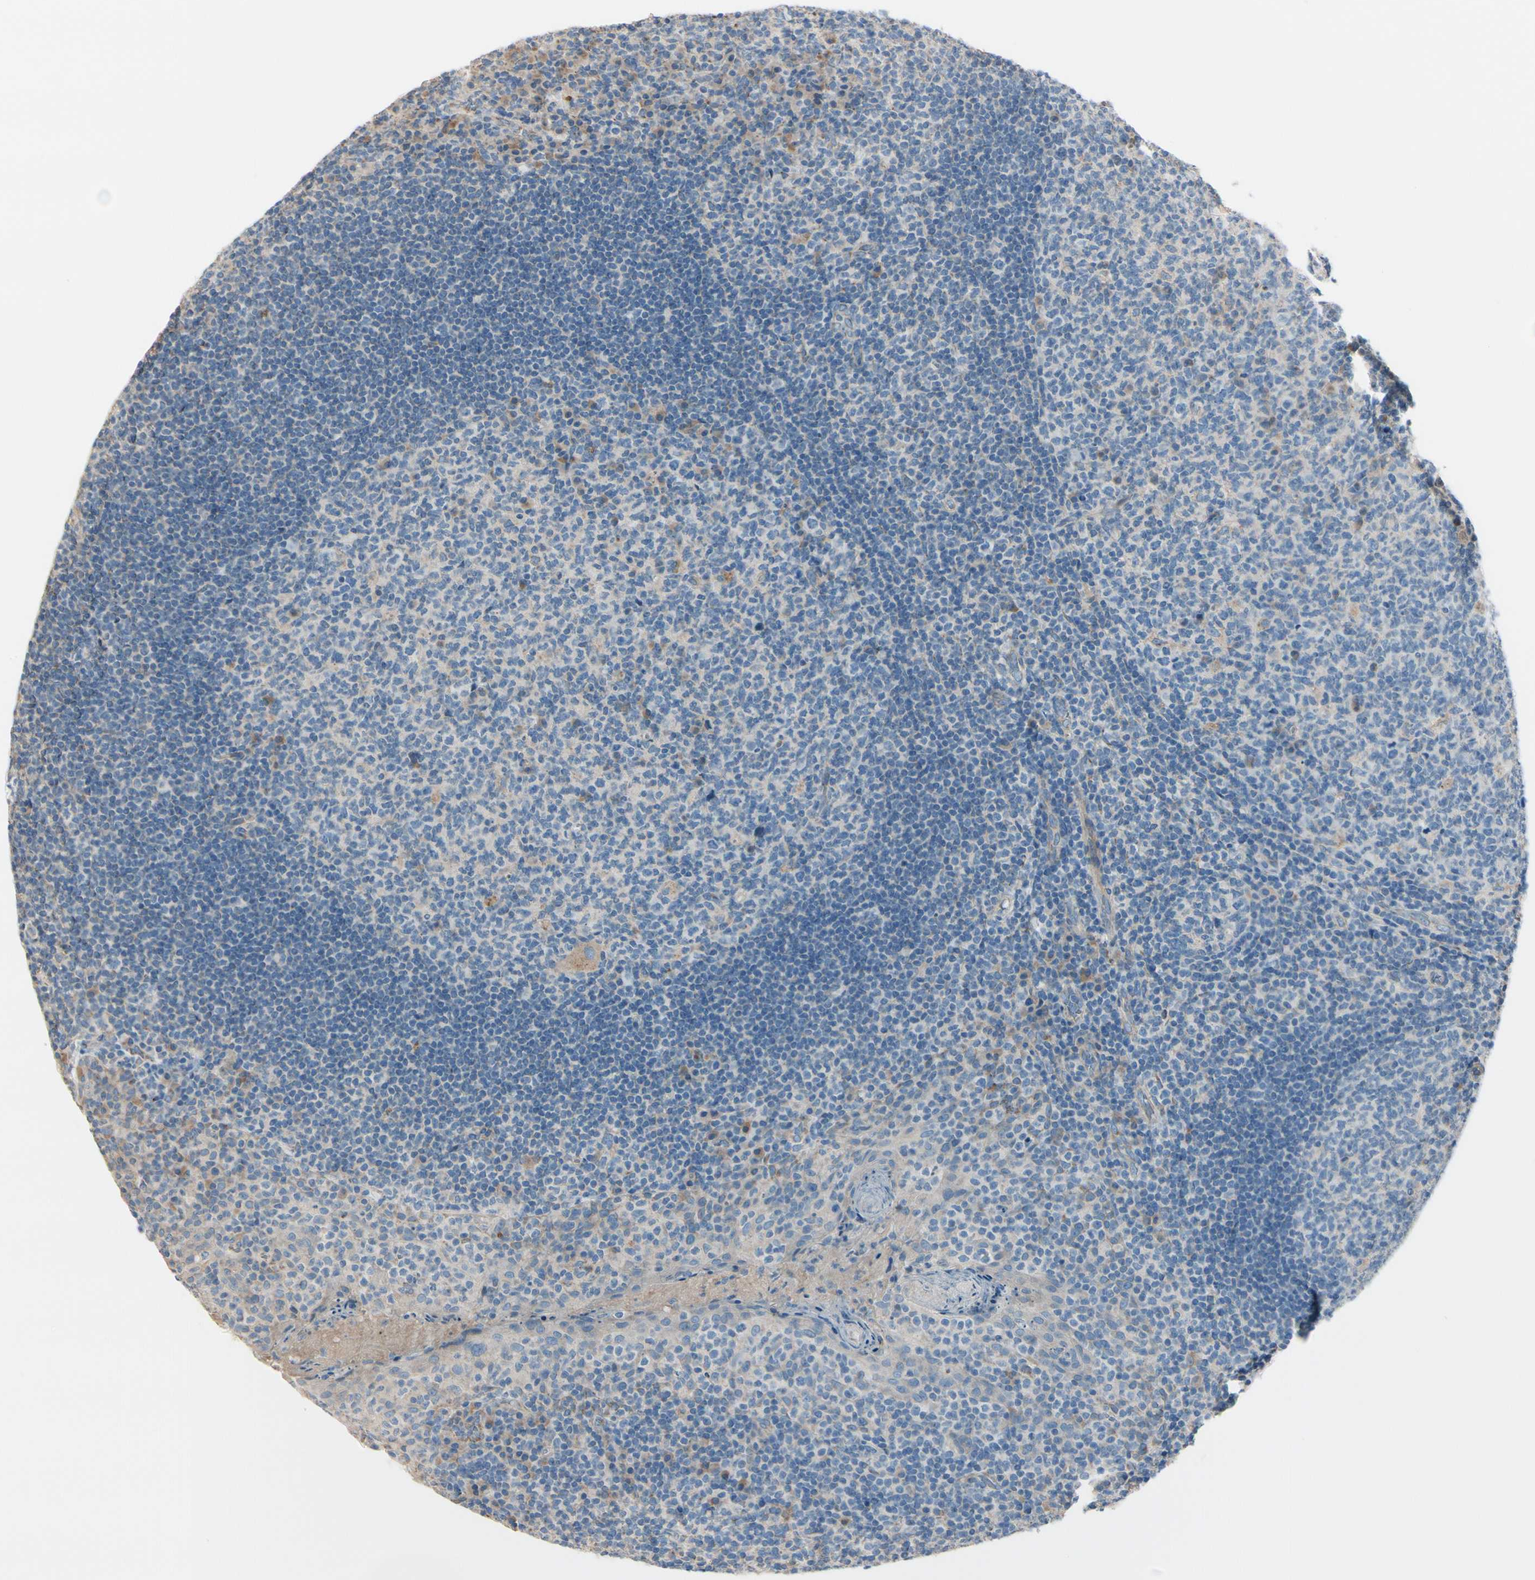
{"staining": {"intensity": "weak", "quantity": ">75%", "location": "cytoplasmic/membranous"}, "tissue": "tonsil", "cell_type": "Germinal center cells", "image_type": "normal", "snomed": [{"axis": "morphology", "description": "Normal tissue, NOS"}, {"axis": "topography", "description": "Tonsil"}], "caption": "Brown immunohistochemical staining in benign human tonsil demonstrates weak cytoplasmic/membranous expression in approximately >75% of germinal center cells. The protein of interest is shown in brown color, while the nuclei are stained blue.", "gene": "EPHA3", "patient": {"sex": "male", "age": 17}}